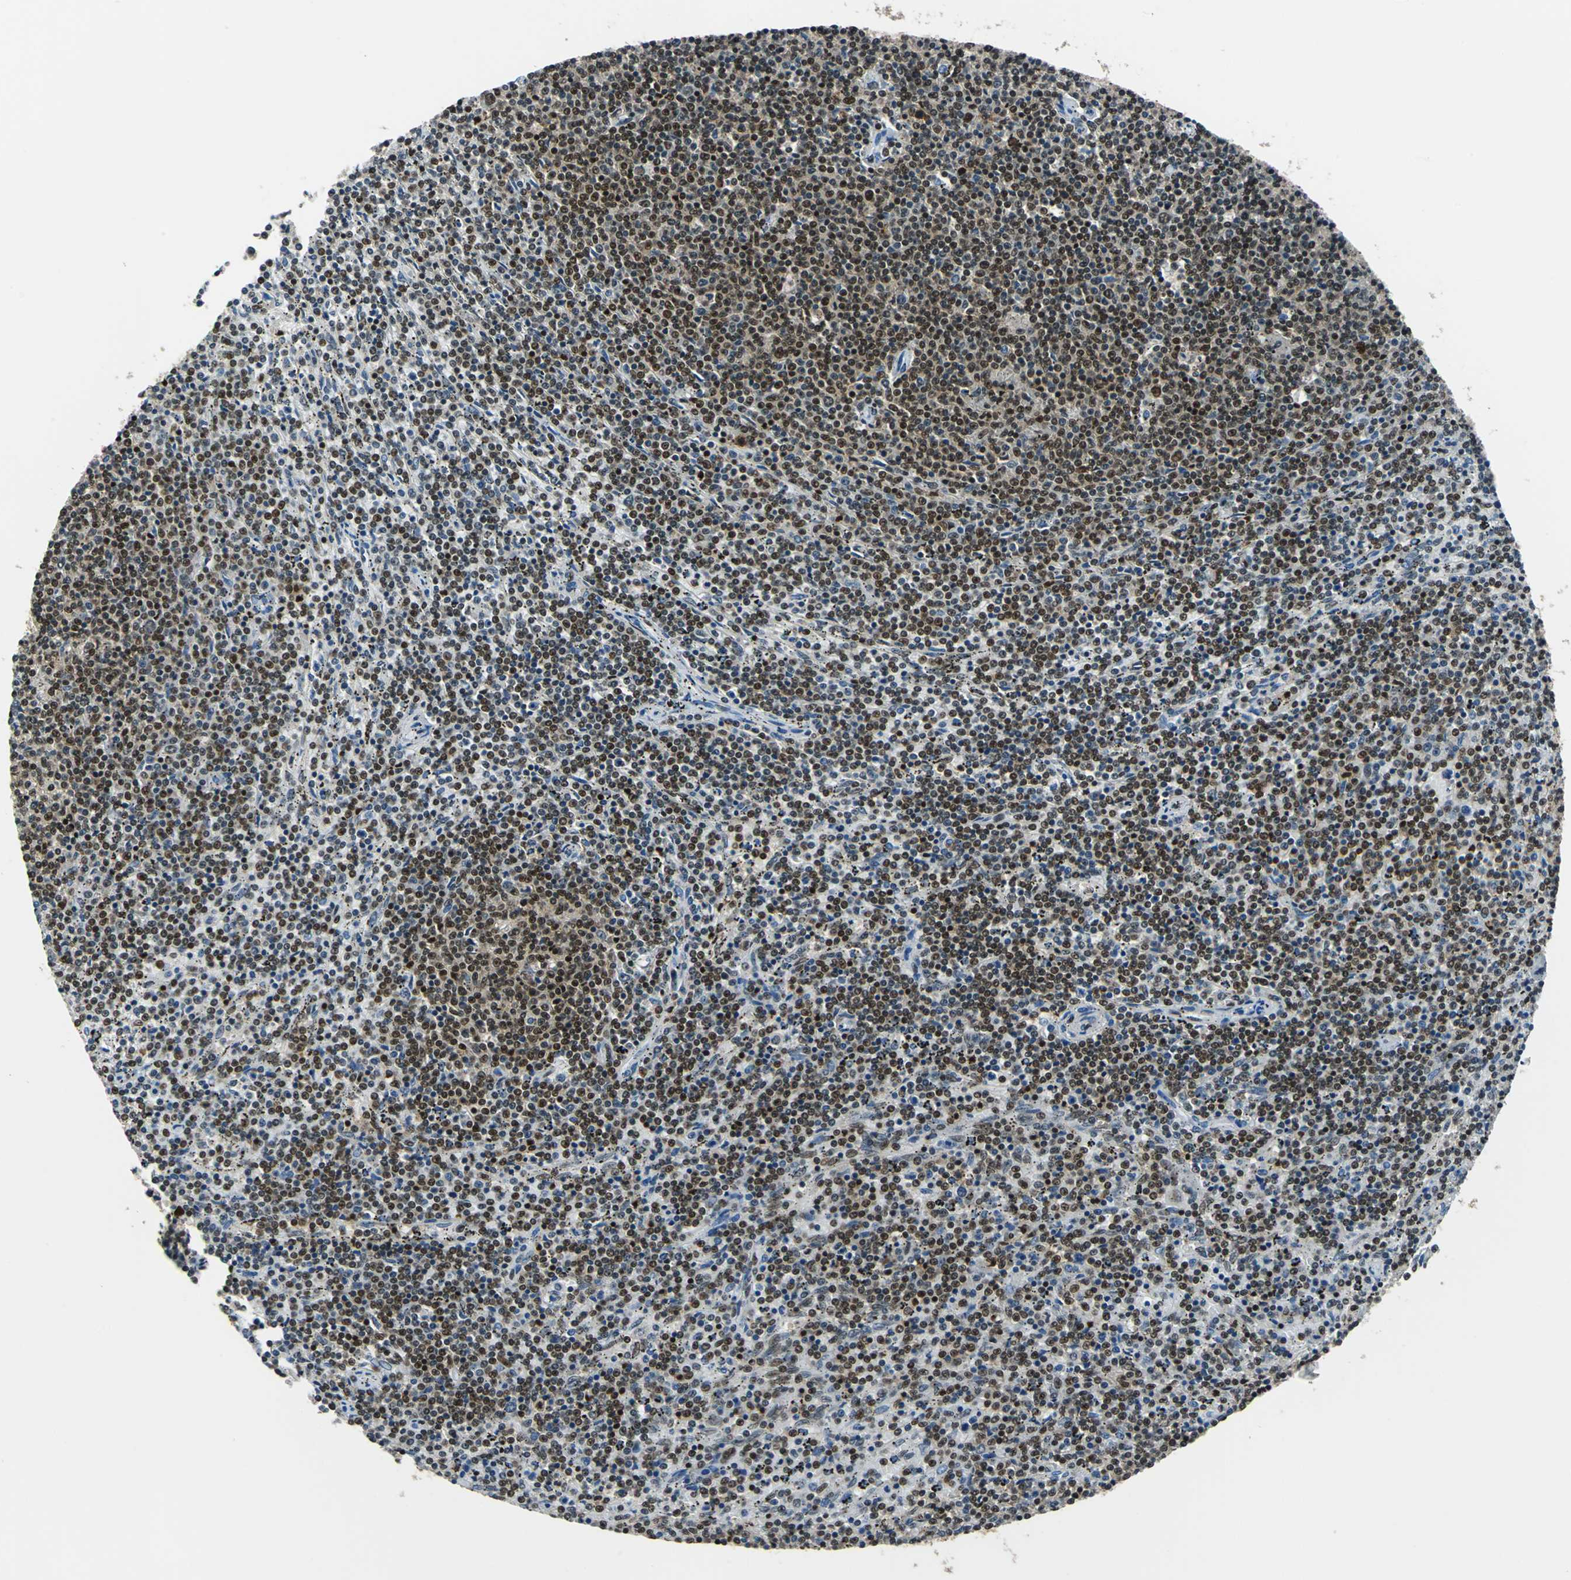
{"staining": {"intensity": "strong", "quantity": ">75%", "location": "nuclear"}, "tissue": "lymphoma", "cell_type": "Tumor cells", "image_type": "cancer", "snomed": [{"axis": "morphology", "description": "Malignant lymphoma, non-Hodgkin's type, Low grade"}, {"axis": "topography", "description": "Spleen"}], "caption": "There is high levels of strong nuclear staining in tumor cells of malignant lymphoma, non-Hodgkin's type (low-grade), as demonstrated by immunohistochemical staining (brown color).", "gene": "BCLAF1", "patient": {"sex": "female", "age": 50}}